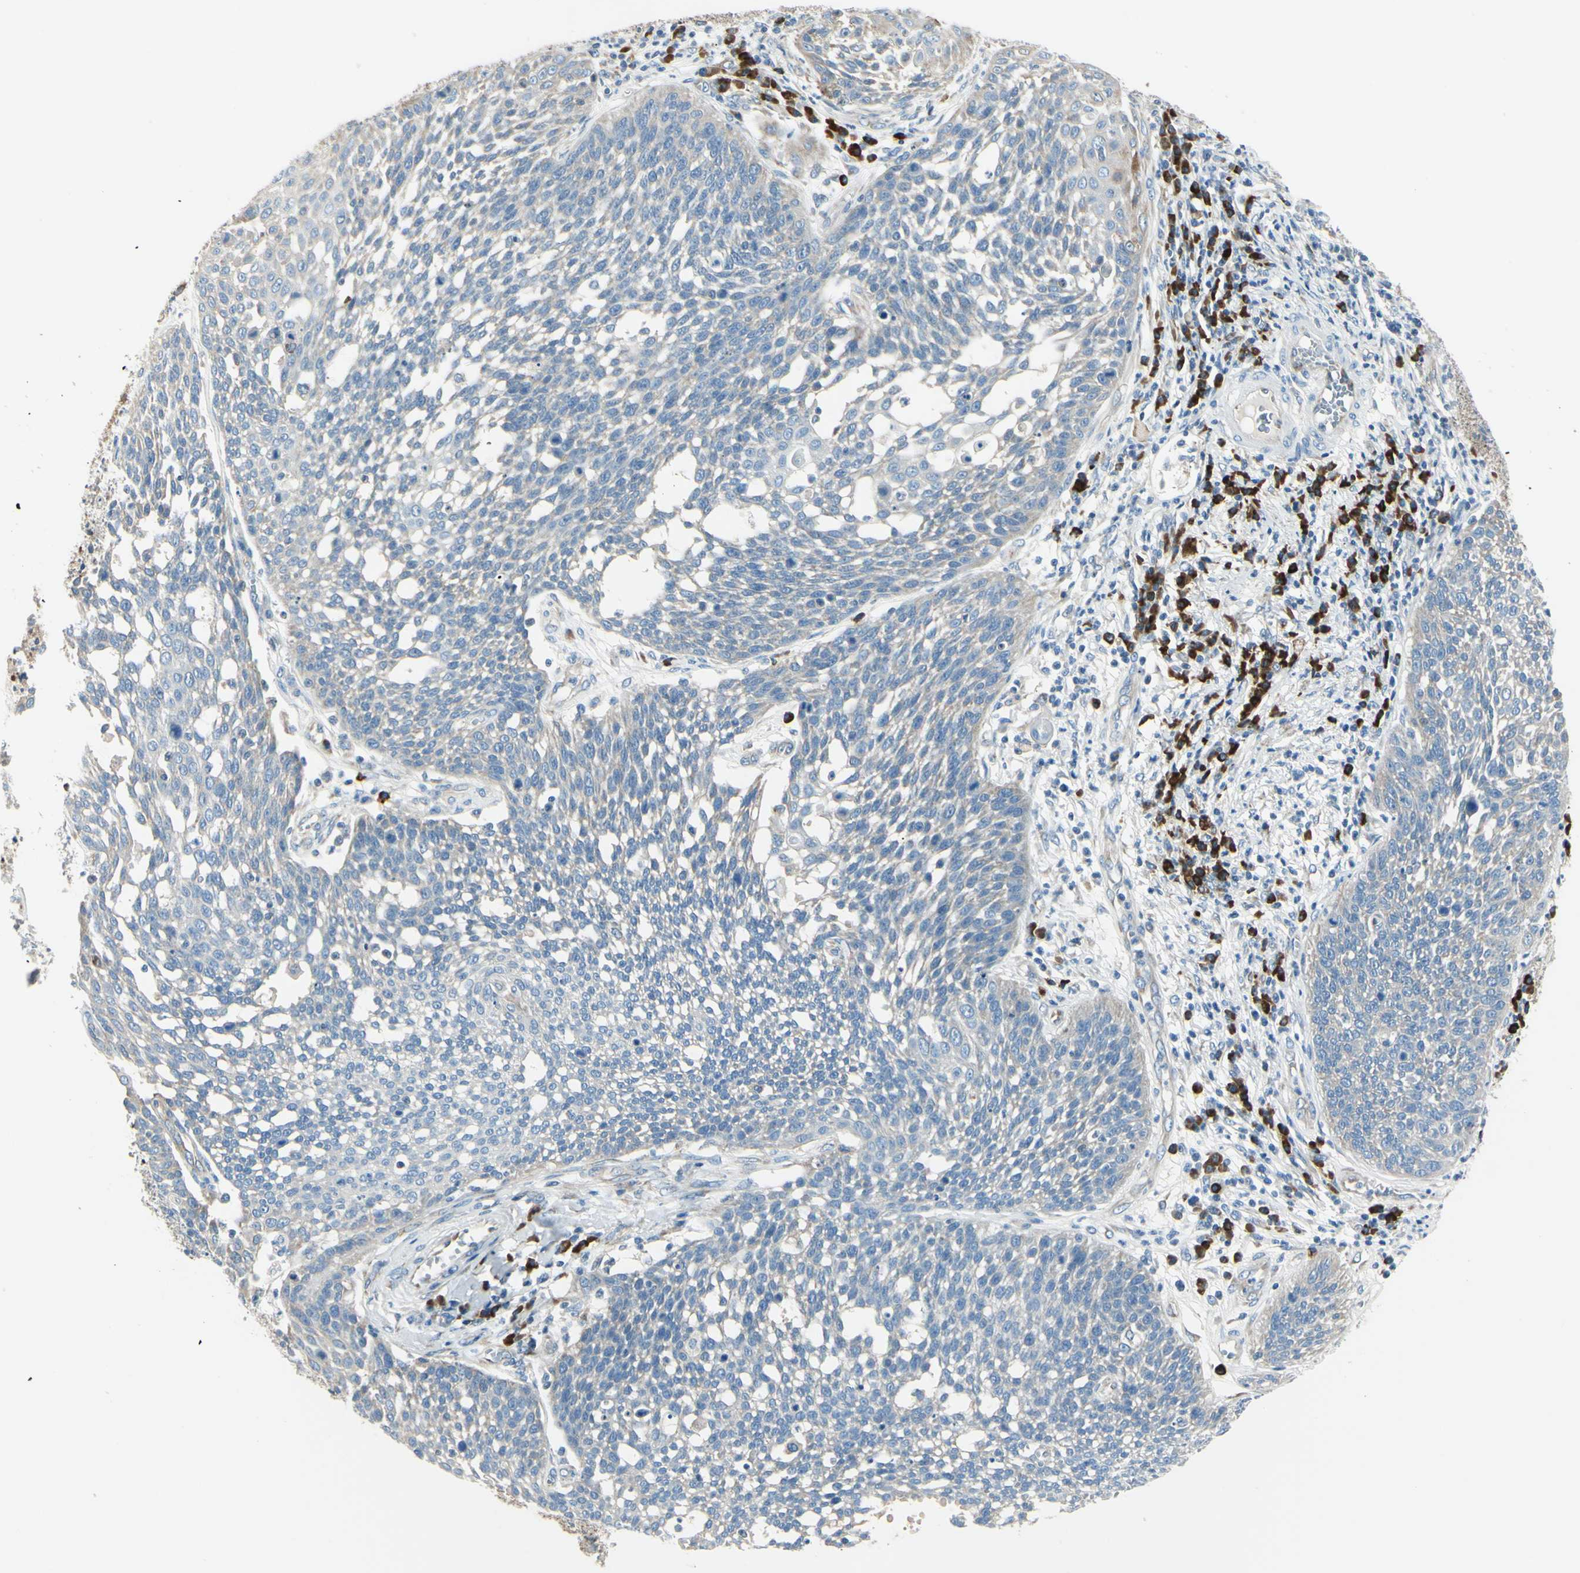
{"staining": {"intensity": "weak", "quantity": "25%-75%", "location": "cytoplasmic/membranous"}, "tissue": "cervical cancer", "cell_type": "Tumor cells", "image_type": "cancer", "snomed": [{"axis": "morphology", "description": "Squamous cell carcinoma, NOS"}, {"axis": "topography", "description": "Cervix"}], "caption": "Cervical cancer (squamous cell carcinoma) stained for a protein (brown) exhibits weak cytoplasmic/membranous positive expression in about 25%-75% of tumor cells.", "gene": "SELENOS", "patient": {"sex": "female", "age": 34}}